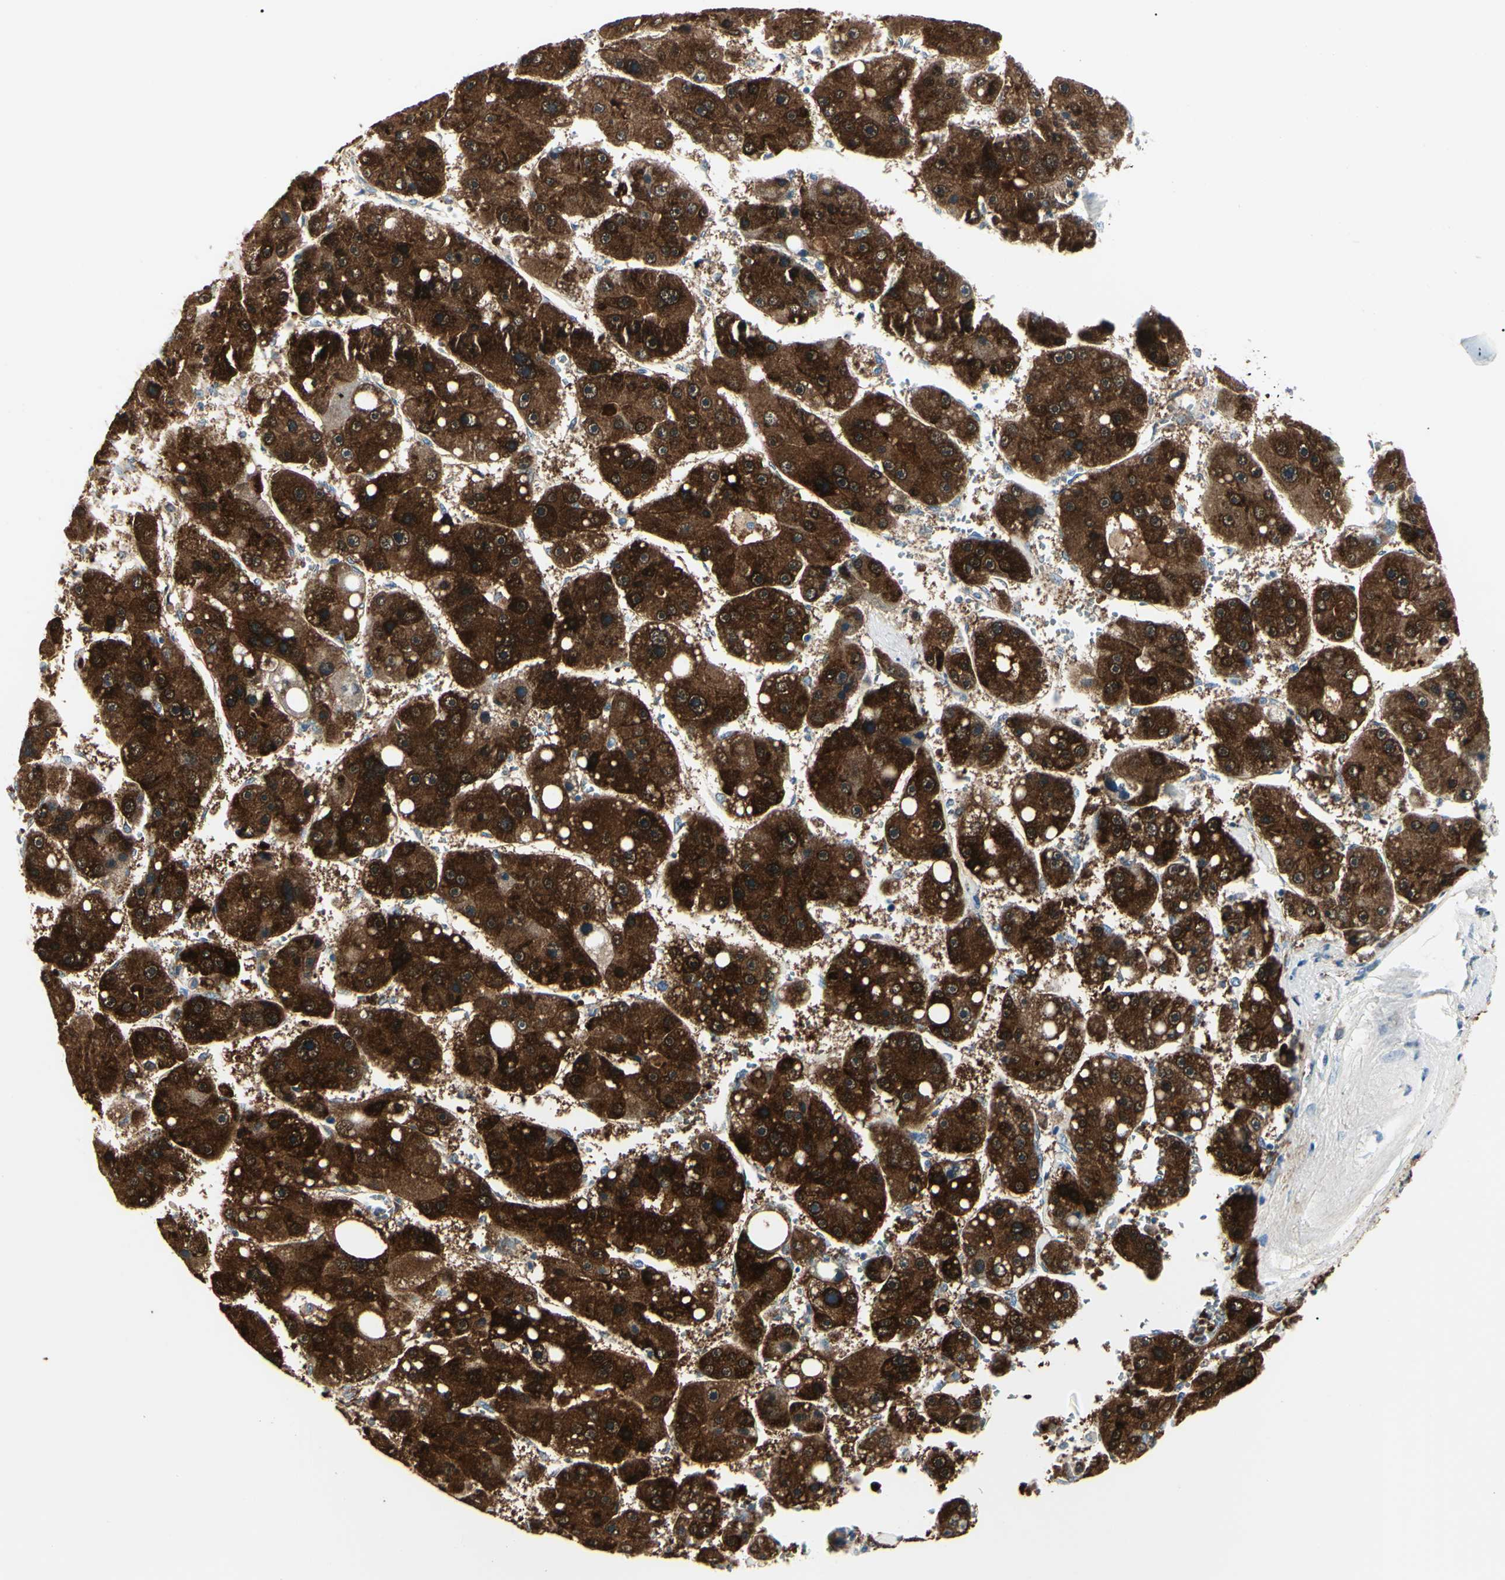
{"staining": {"intensity": "strong", "quantity": ">75%", "location": "cytoplasmic/membranous"}, "tissue": "liver cancer", "cell_type": "Tumor cells", "image_type": "cancer", "snomed": [{"axis": "morphology", "description": "Carcinoma, Hepatocellular, NOS"}, {"axis": "topography", "description": "Liver"}], "caption": "IHC of human liver cancer (hepatocellular carcinoma) displays high levels of strong cytoplasmic/membranous staining in approximately >75% of tumor cells. The staining is performed using DAB brown chromogen to label protein expression. The nuclei are counter-stained blue using hematoxylin.", "gene": "AKR1C3", "patient": {"sex": "female", "age": 61}}